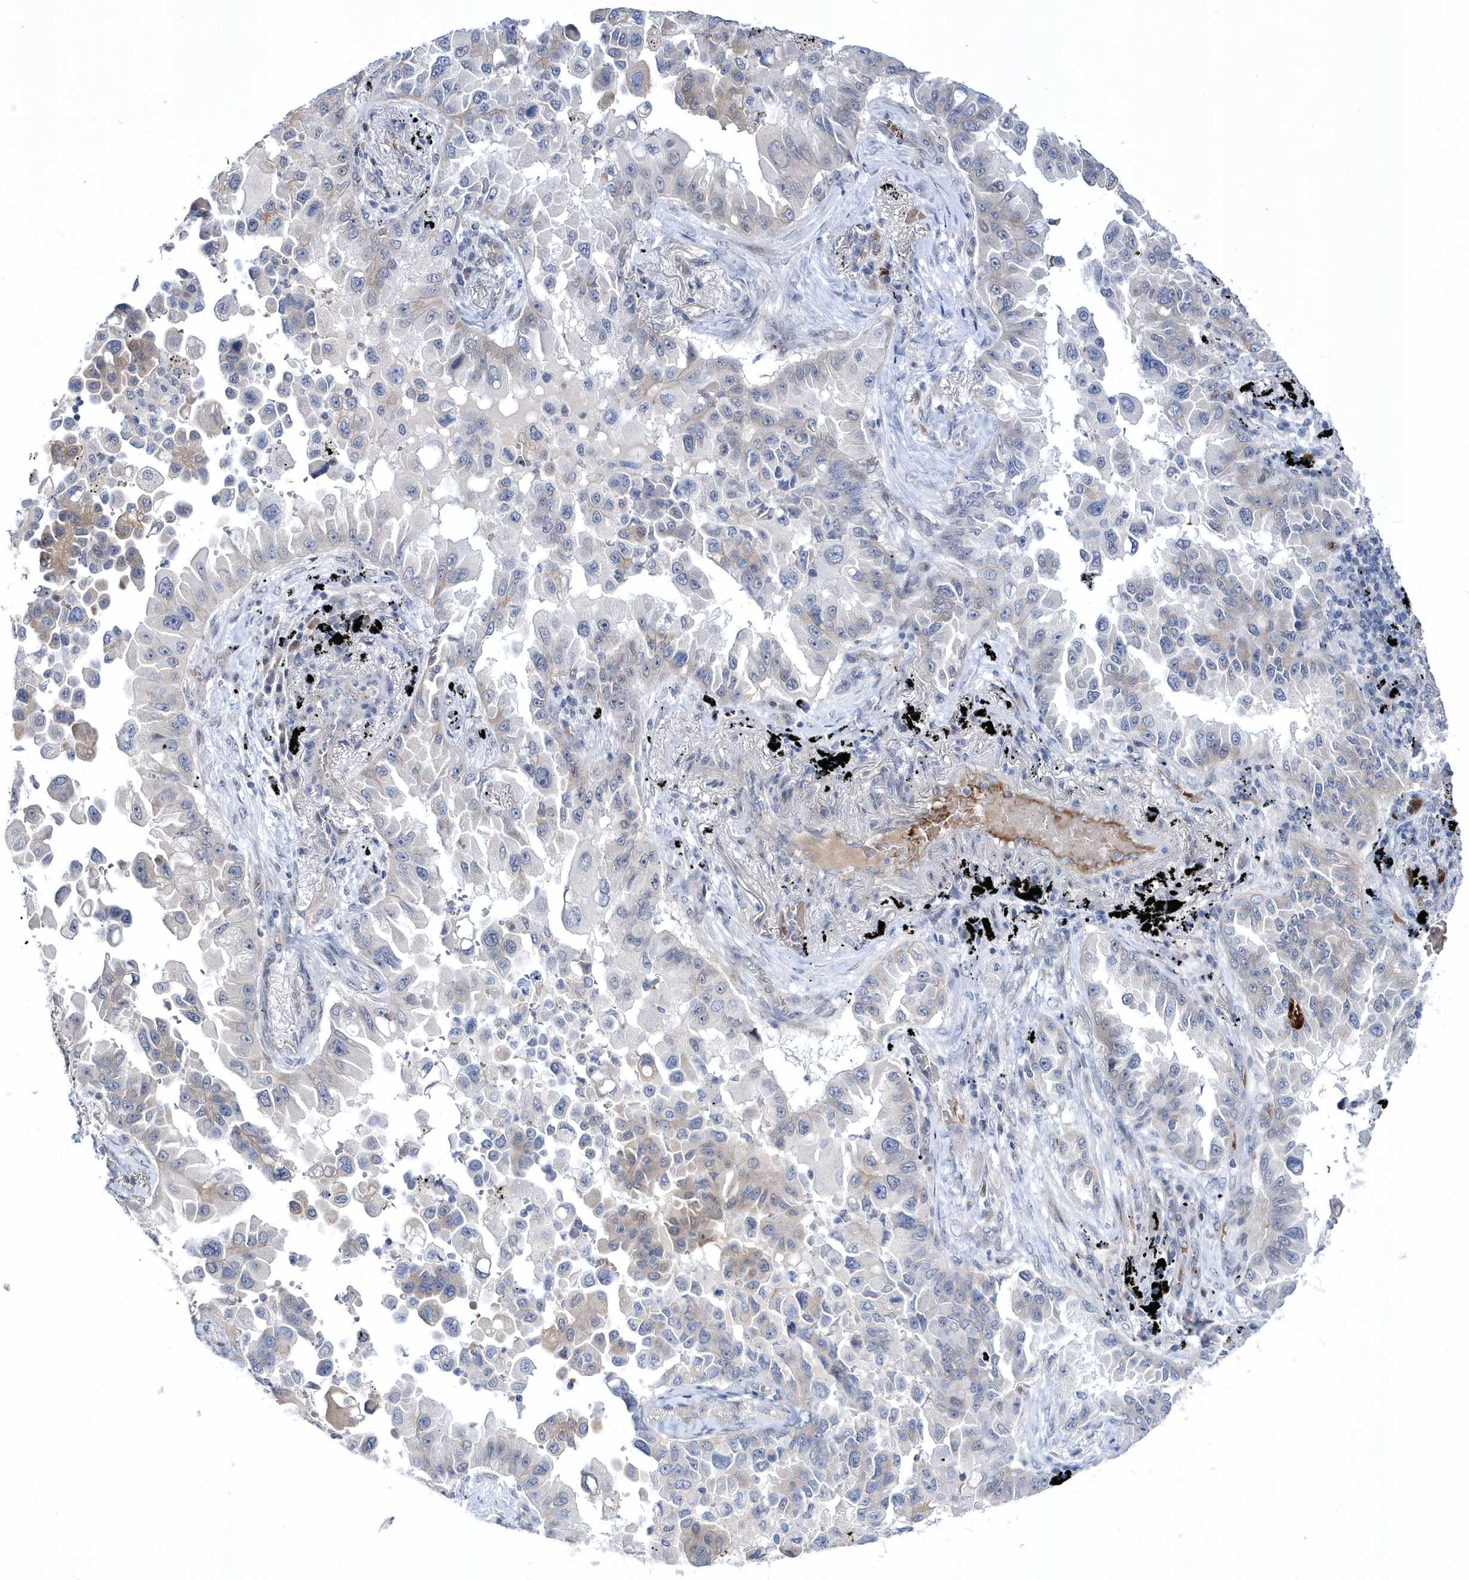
{"staining": {"intensity": "negative", "quantity": "none", "location": "none"}, "tissue": "lung cancer", "cell_type": "Tumor cells", "image_type": "cancer", "snomed": [{"axis": "morphology", "description": "Adenocarcinoma, NOS"}, {"axis": "topography", "description": "Lung"}], "caption": "An image of human lung cancer (adenocarcinoma) is negative for staining in tumor cells.", "gene": "ZNF875", "patient": {"sex": "female", "age": 67}}